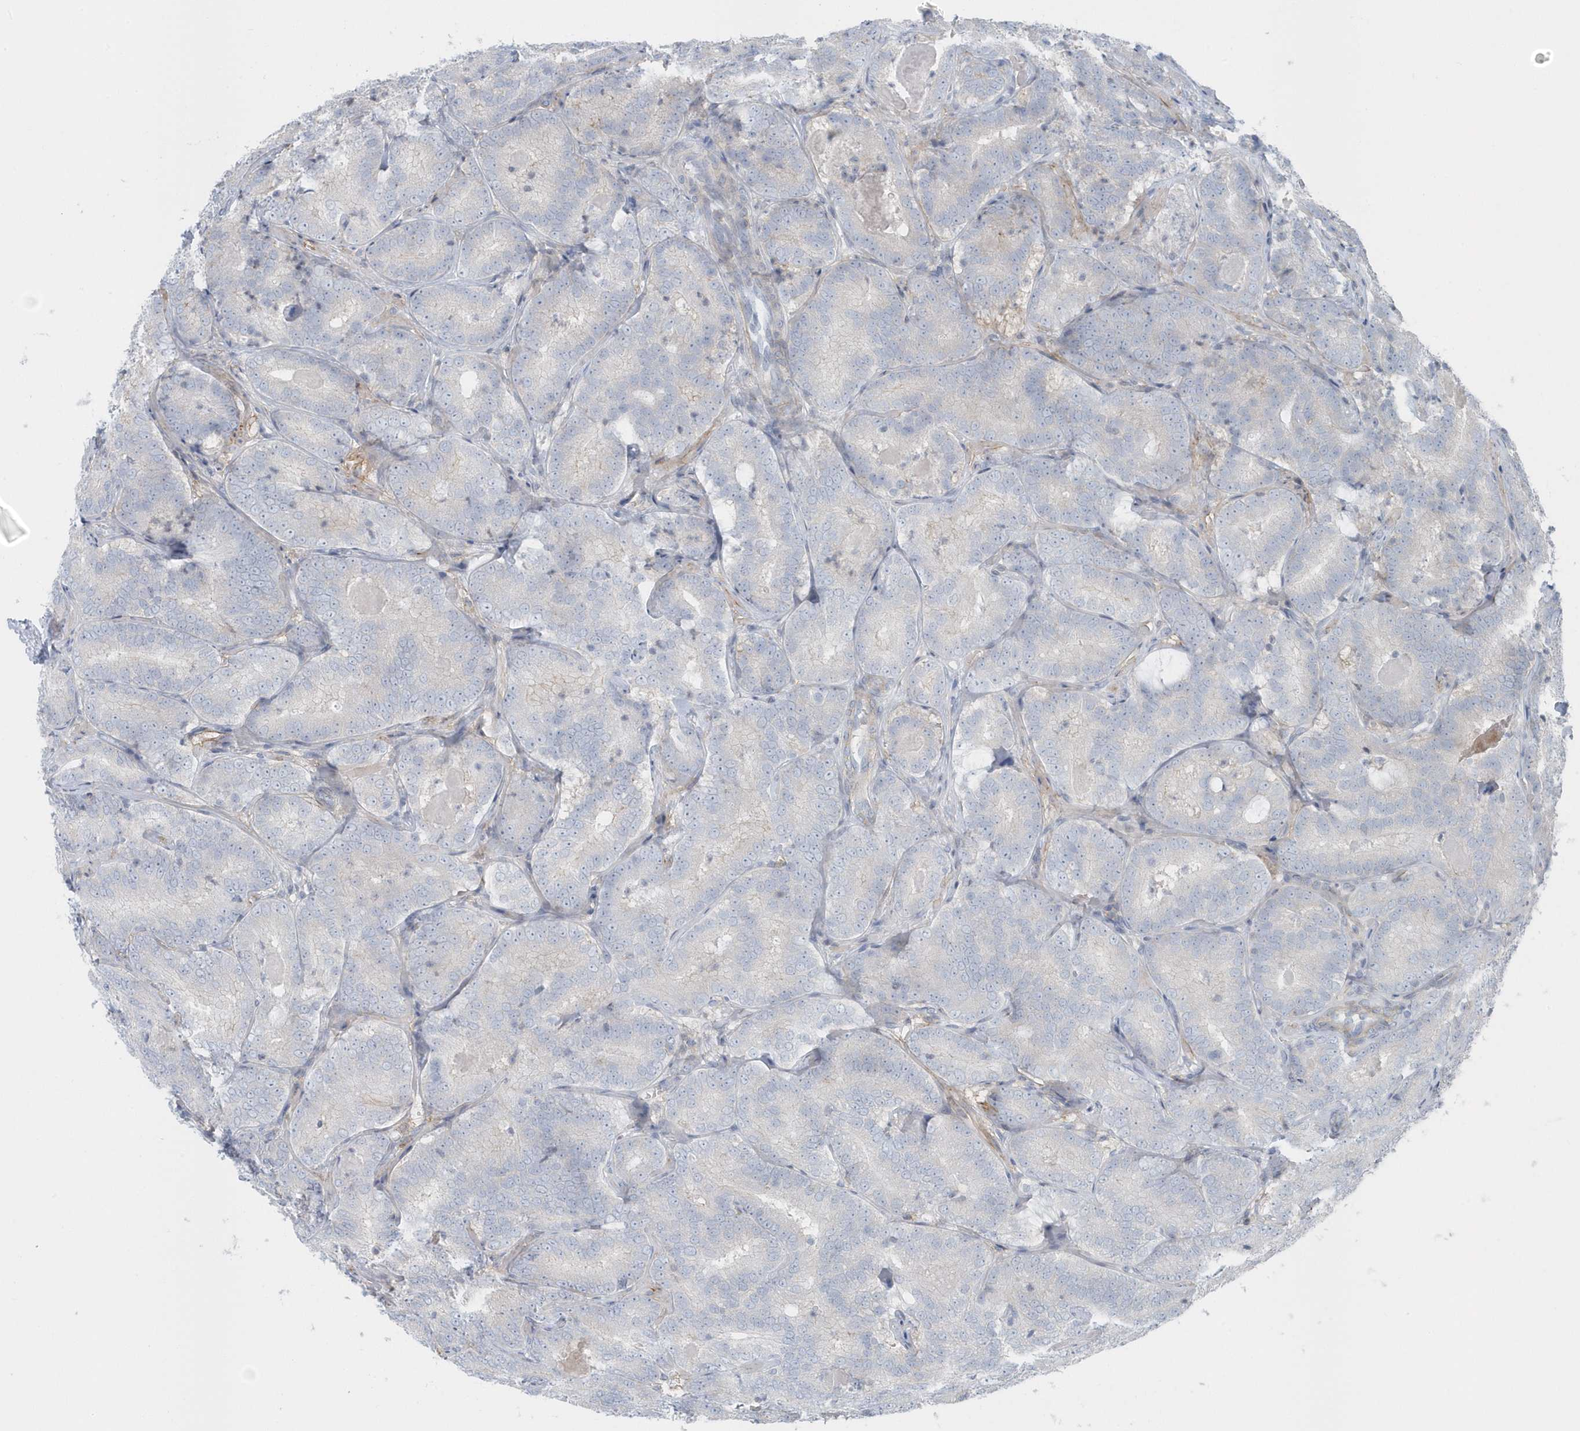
{"staining": {"intensity": "negative", "quantity": "none", "location": "none"}, "tissue": "prostate cancer", "cell_type": "Tumor cells", "image_type": "cancer", "snomed": [{"axis": "morphology", "description": "Adenocarcinoma, High grade"}, {"axis": "topography", "description": "Prostate"}], "caption": "Tumor cells are negative for protein expression in human prostate high-grade adenocarcinoma.", "gene": "CACNB2", "patient": {"sex": "male", "age": 57}}